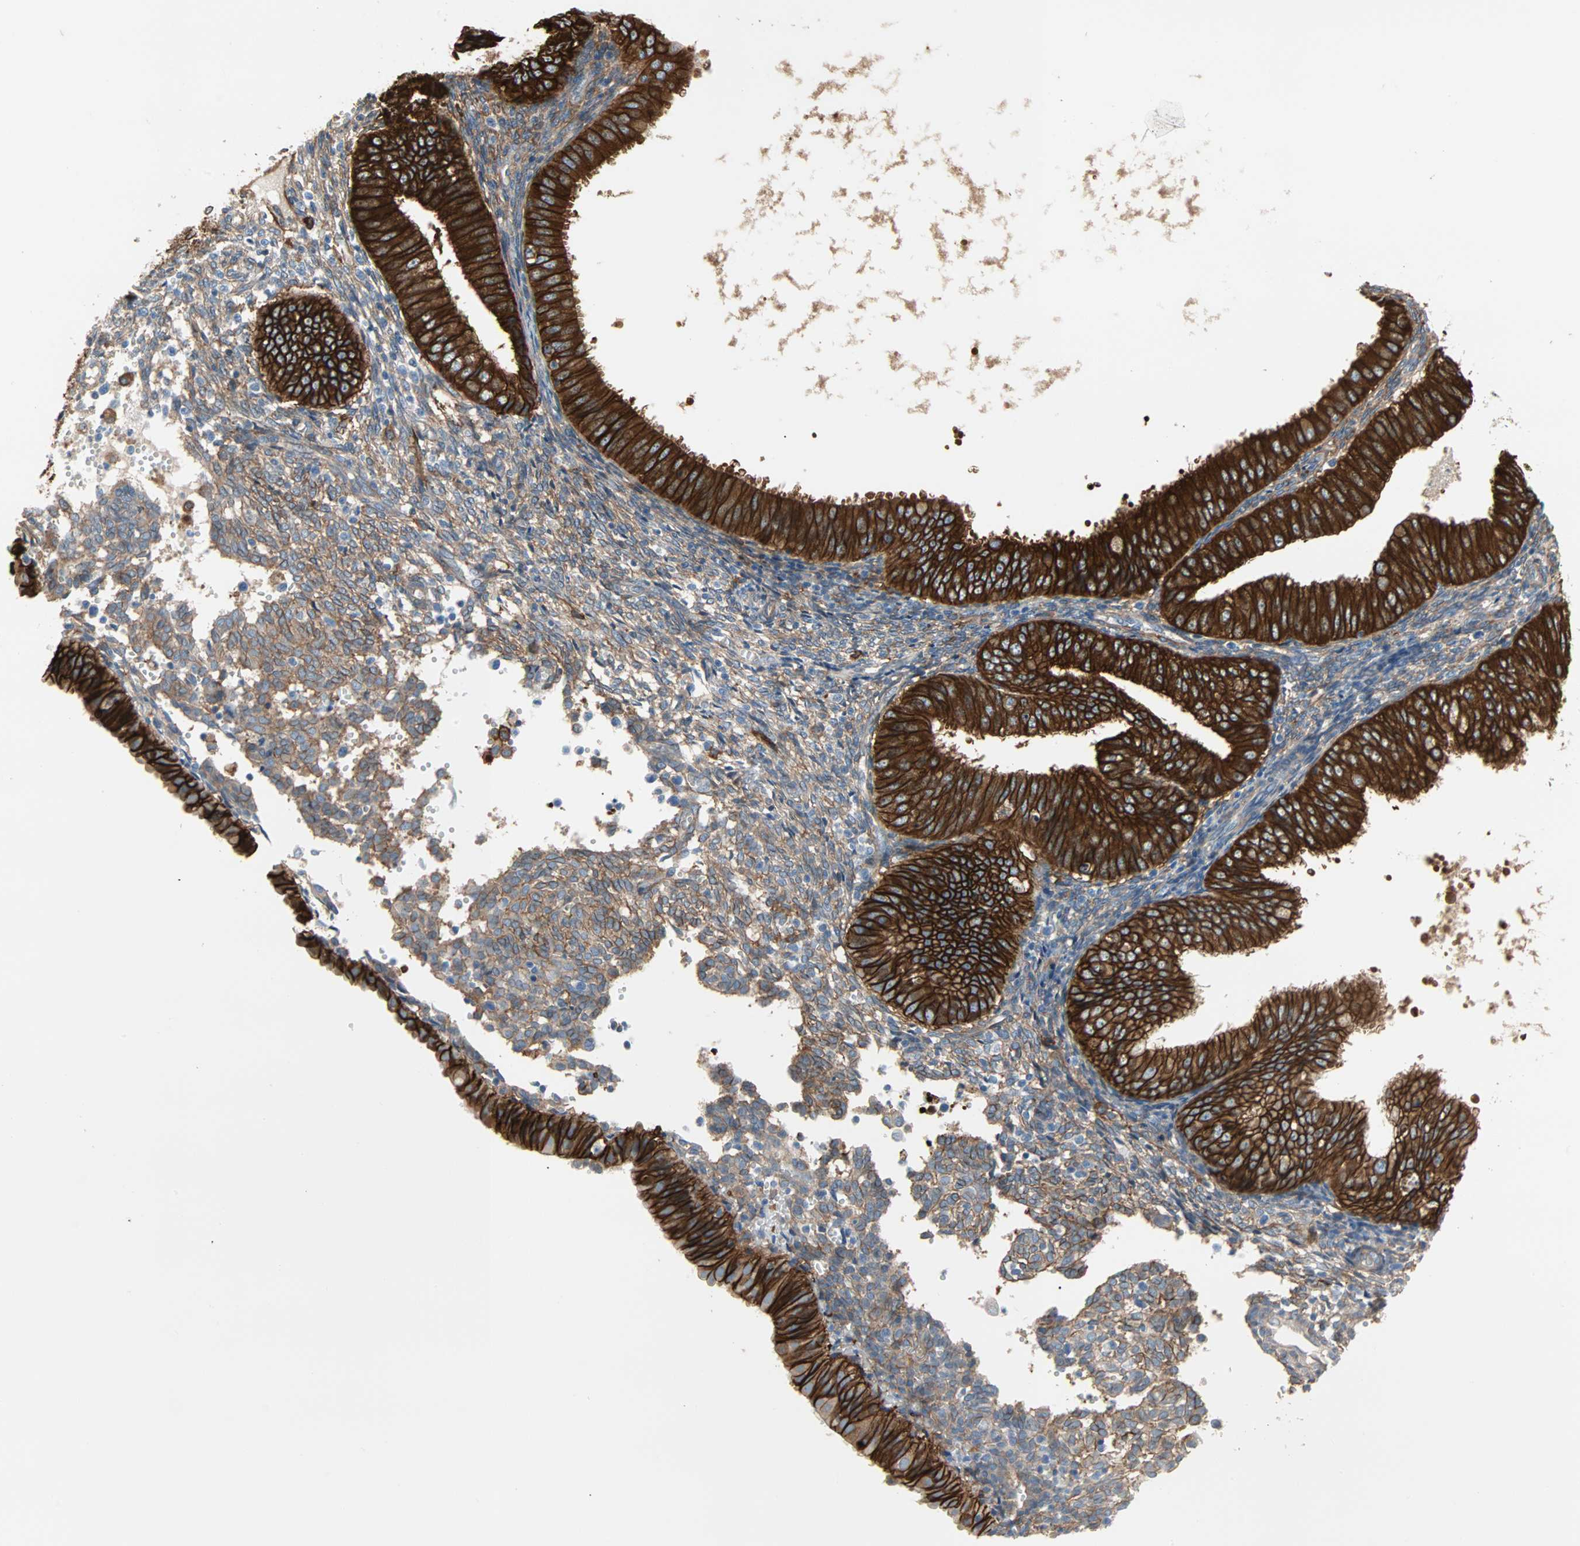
{"staining": {"intensity": "strong", "quantity": ">75%", "location": "cytoplasmic/membranous"}, "tissue": "endometrial cancer", "cell_type": "Tumor cells", "image_type": "cancer", "snomed": [{"axis": "morphology", "description": "Normal tissue, NOS"}, {"axis": "morphology", "description": "Adenocarcinoma, NOS"}, {"axis": "topography", "description": "Endometrium"}], "caption": "Immunohistochemical staining of adenocarcinoma (endometrial) demonstrates strong cytoplasmic/membranous protein expression in approximately >75% of tumor cells.", "gene": "EPB41L2", "patient": {"sex": "female", "age": 53}}